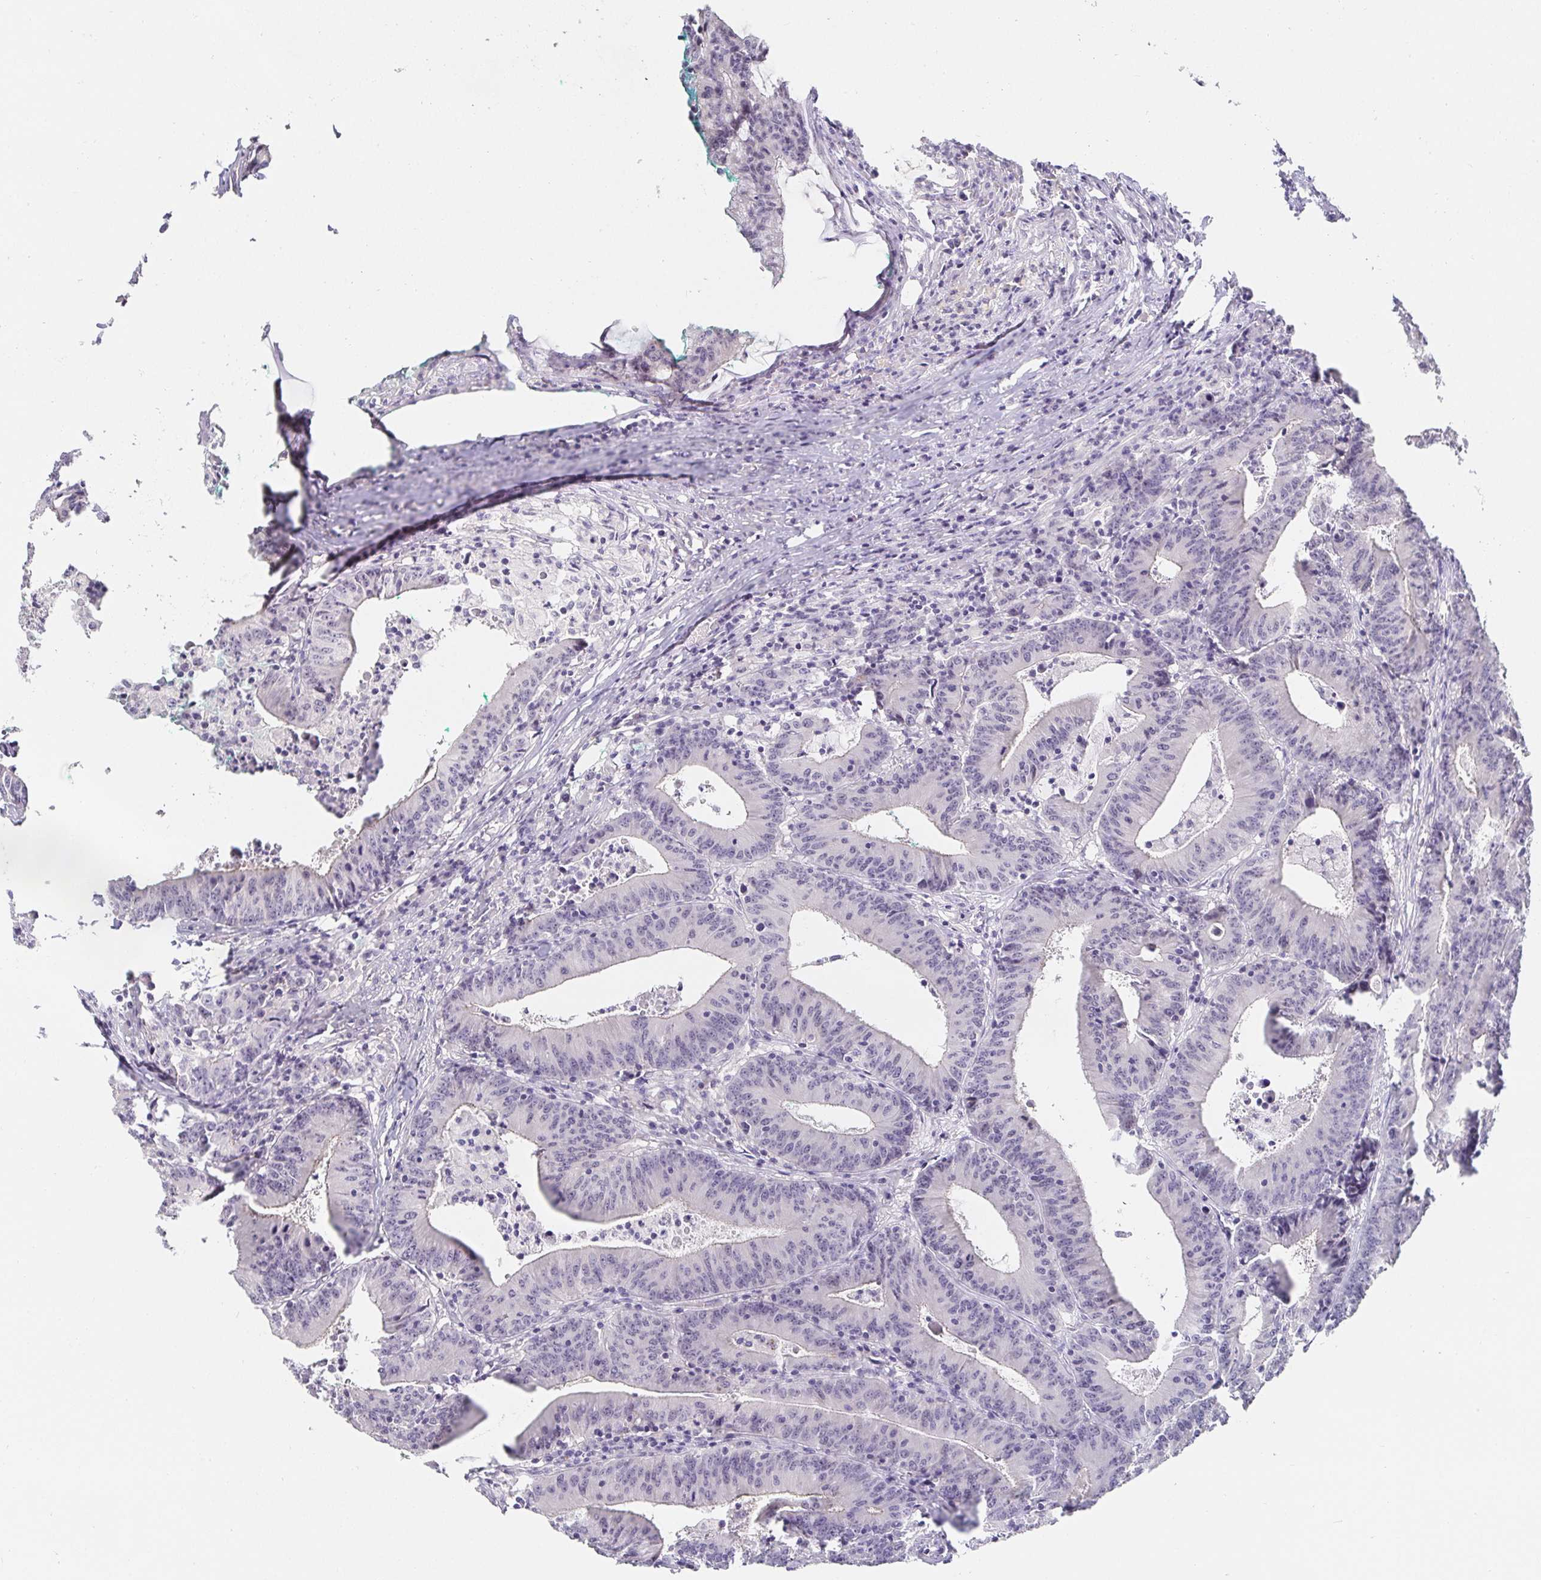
{"staining": {"intensity": "negative", "quantity": "none", "location": "none"}, "tissue": "colorectal cancer", "cell_type": "Tumor cells", "image_type": "cancer", "snomed": [{"axis": "morphology", "description": "Adenocarcinoma, NOS"}, {"axis": "topography", "description": "Colon"}], "caption": "Immunohistochemistry of human colorectal cancer (adenocarcinoma) demonstrates no expression in tumor cells.", "gene": "PDX1", "patient": {"sex": "female", "age": 78}}